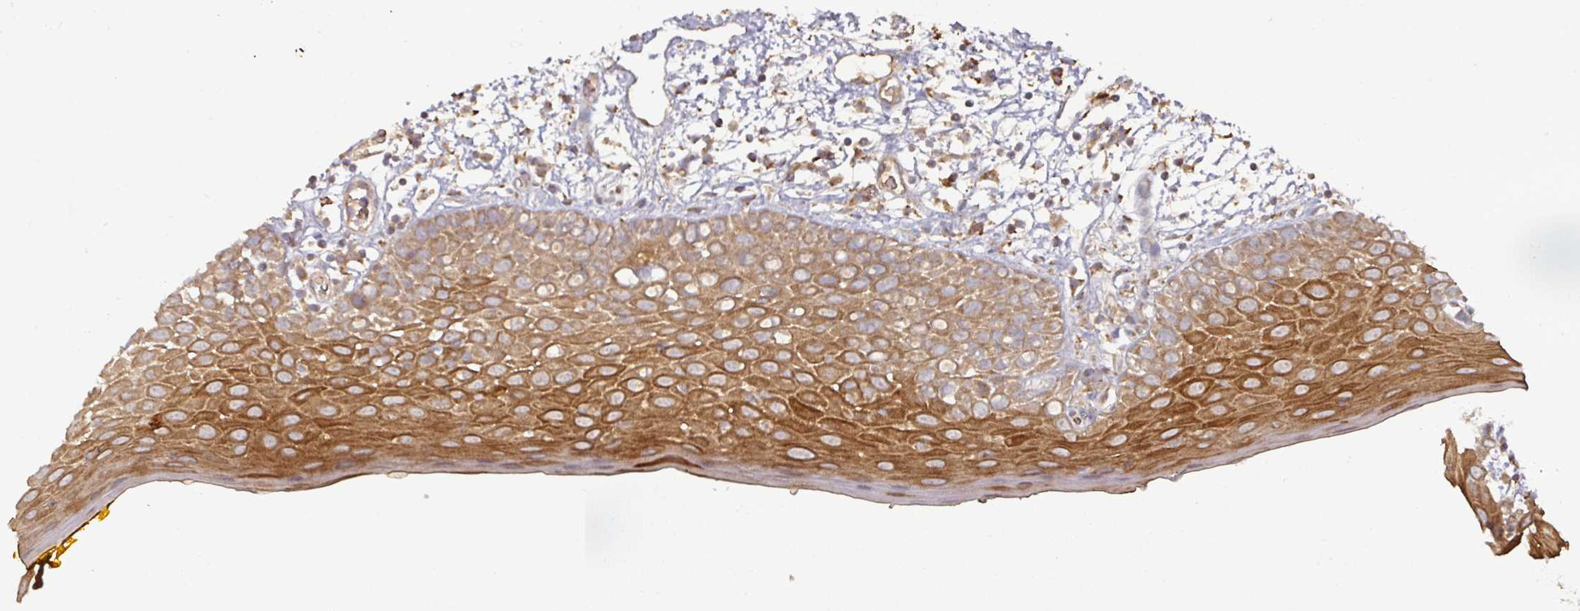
{"staining": {"intensity": "strong", "quantity": "25%-75%", "location": "cytoplasmic/membranous"}, "tissue": "oral mucosa", "cell_type": "Squamous epithelial cells", "image_type": "normal", "snomed": [{"axis": "morphology", "description": "Normal tissue, NOS"}, {"axis": "morphology", "description": "Squamous cell carcinoma, NOS"}, {"axis": "topography", "description": "Oral tissue"}, {"axis": "topography", "description": "Tounge, NOS"}, {"axis": "topography", "description": "Head-Neck"}], "caption": "A brown stain highlights strong cytoplasmic/membranous staining of a protein in squamous epithelial cells of unremarkable human oral mucosa.", "gene": "DNAJC7", "patient": {"sex": "male", "age": 76}}